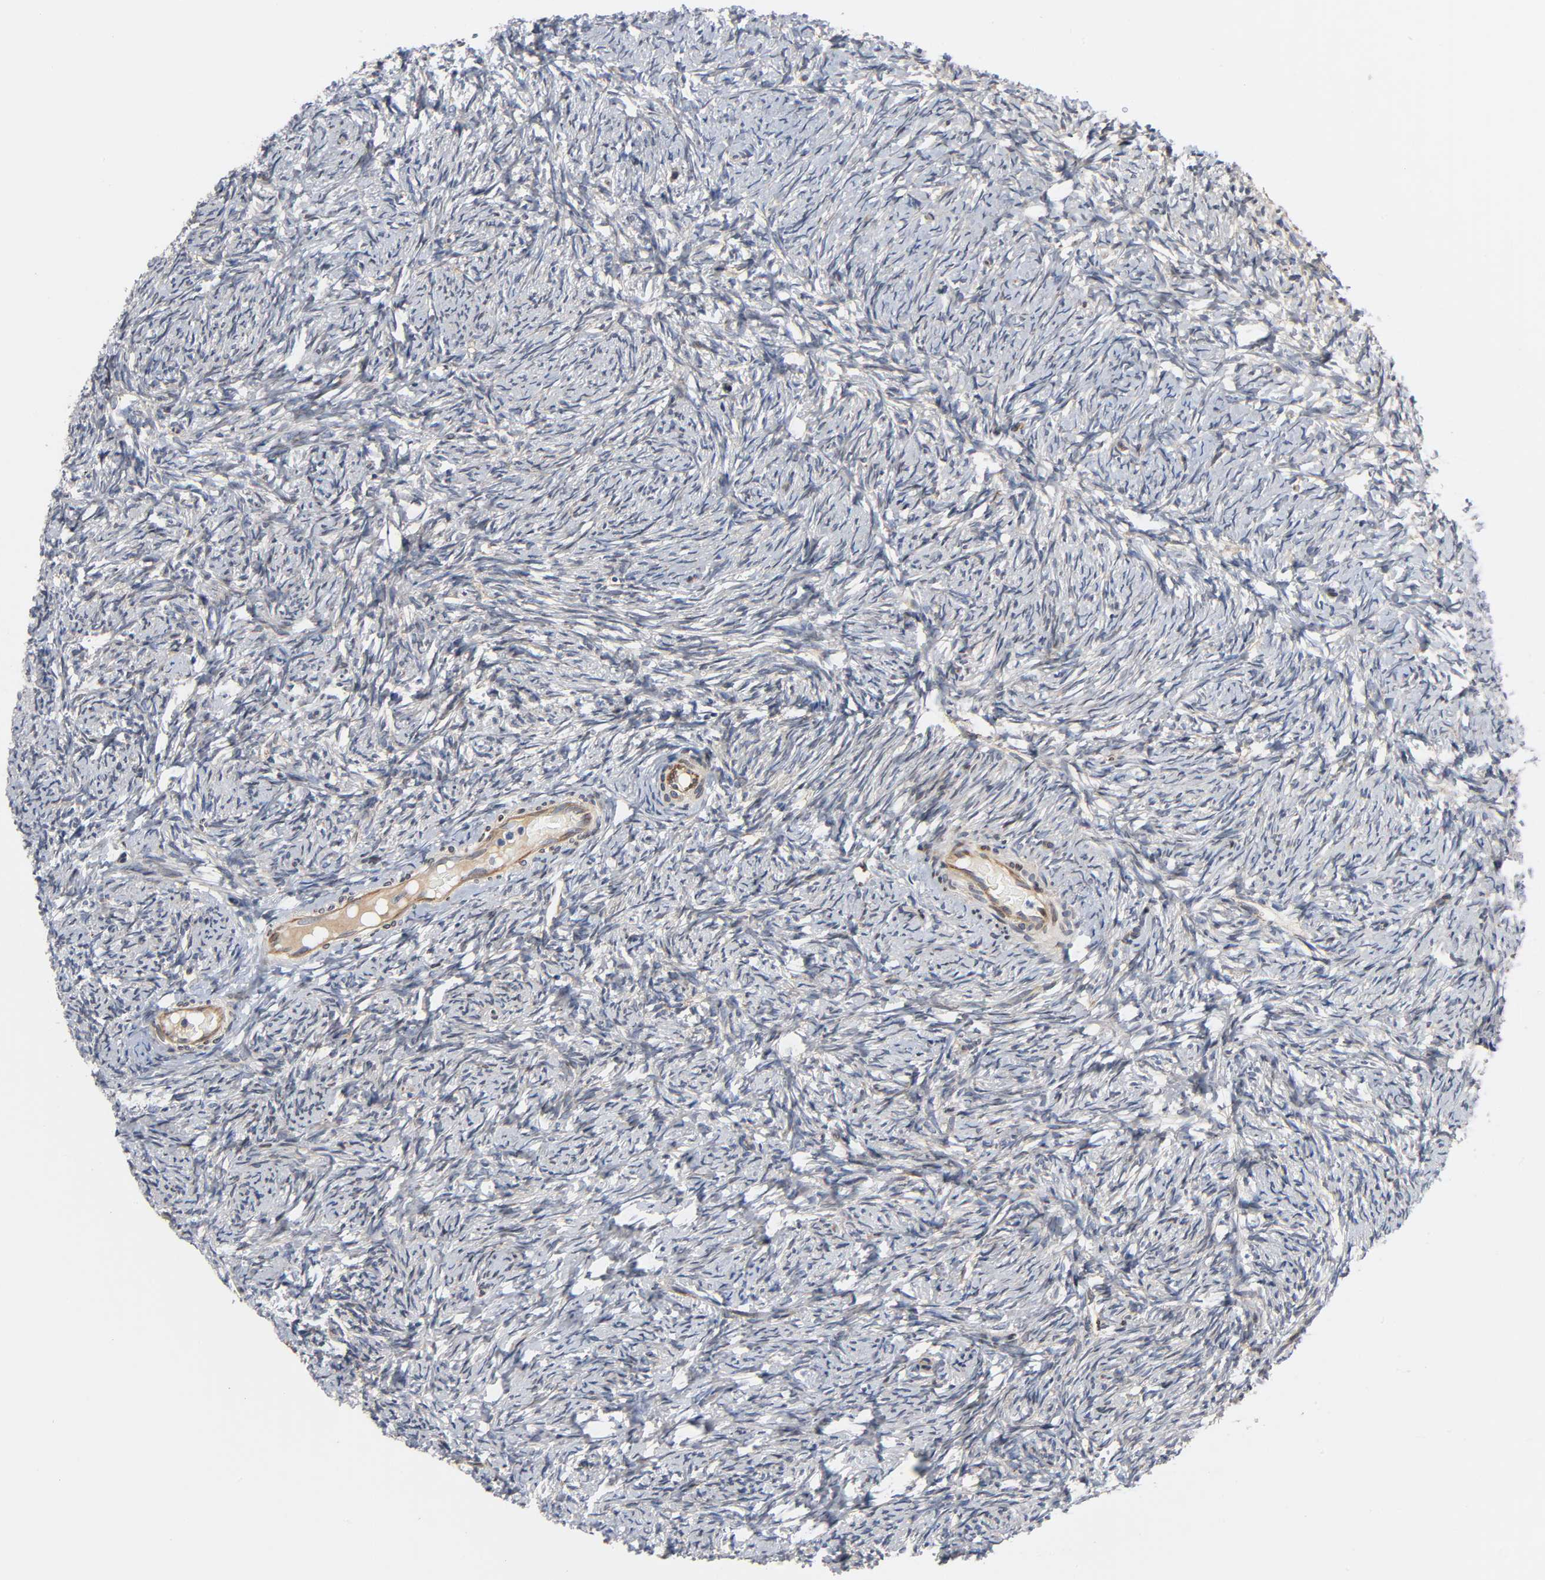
{"staining": {"intensity": "weak", "quantity": "25%-75%", "location": "cytoplasmic/membranous"}, "tissue": "ovary", "cell_type": "Follicle cells", "image_type": "normal", "snomed": [{"axis": "morphology", "description": "Normal tissue, NOS"}, {"axis": "topography", "description": "Ovary"}], "caption": "Protein expression analysis of benign ovary demonstrates weak cytoplasmic/membranous staining in approximately 25%-75% of follicle cells. Immunohistochemistry stains the protein of interest in brown and the nuclei are stained blue.", "gene": "ASB6", "patient": {"sex": "female", "age": 60}}